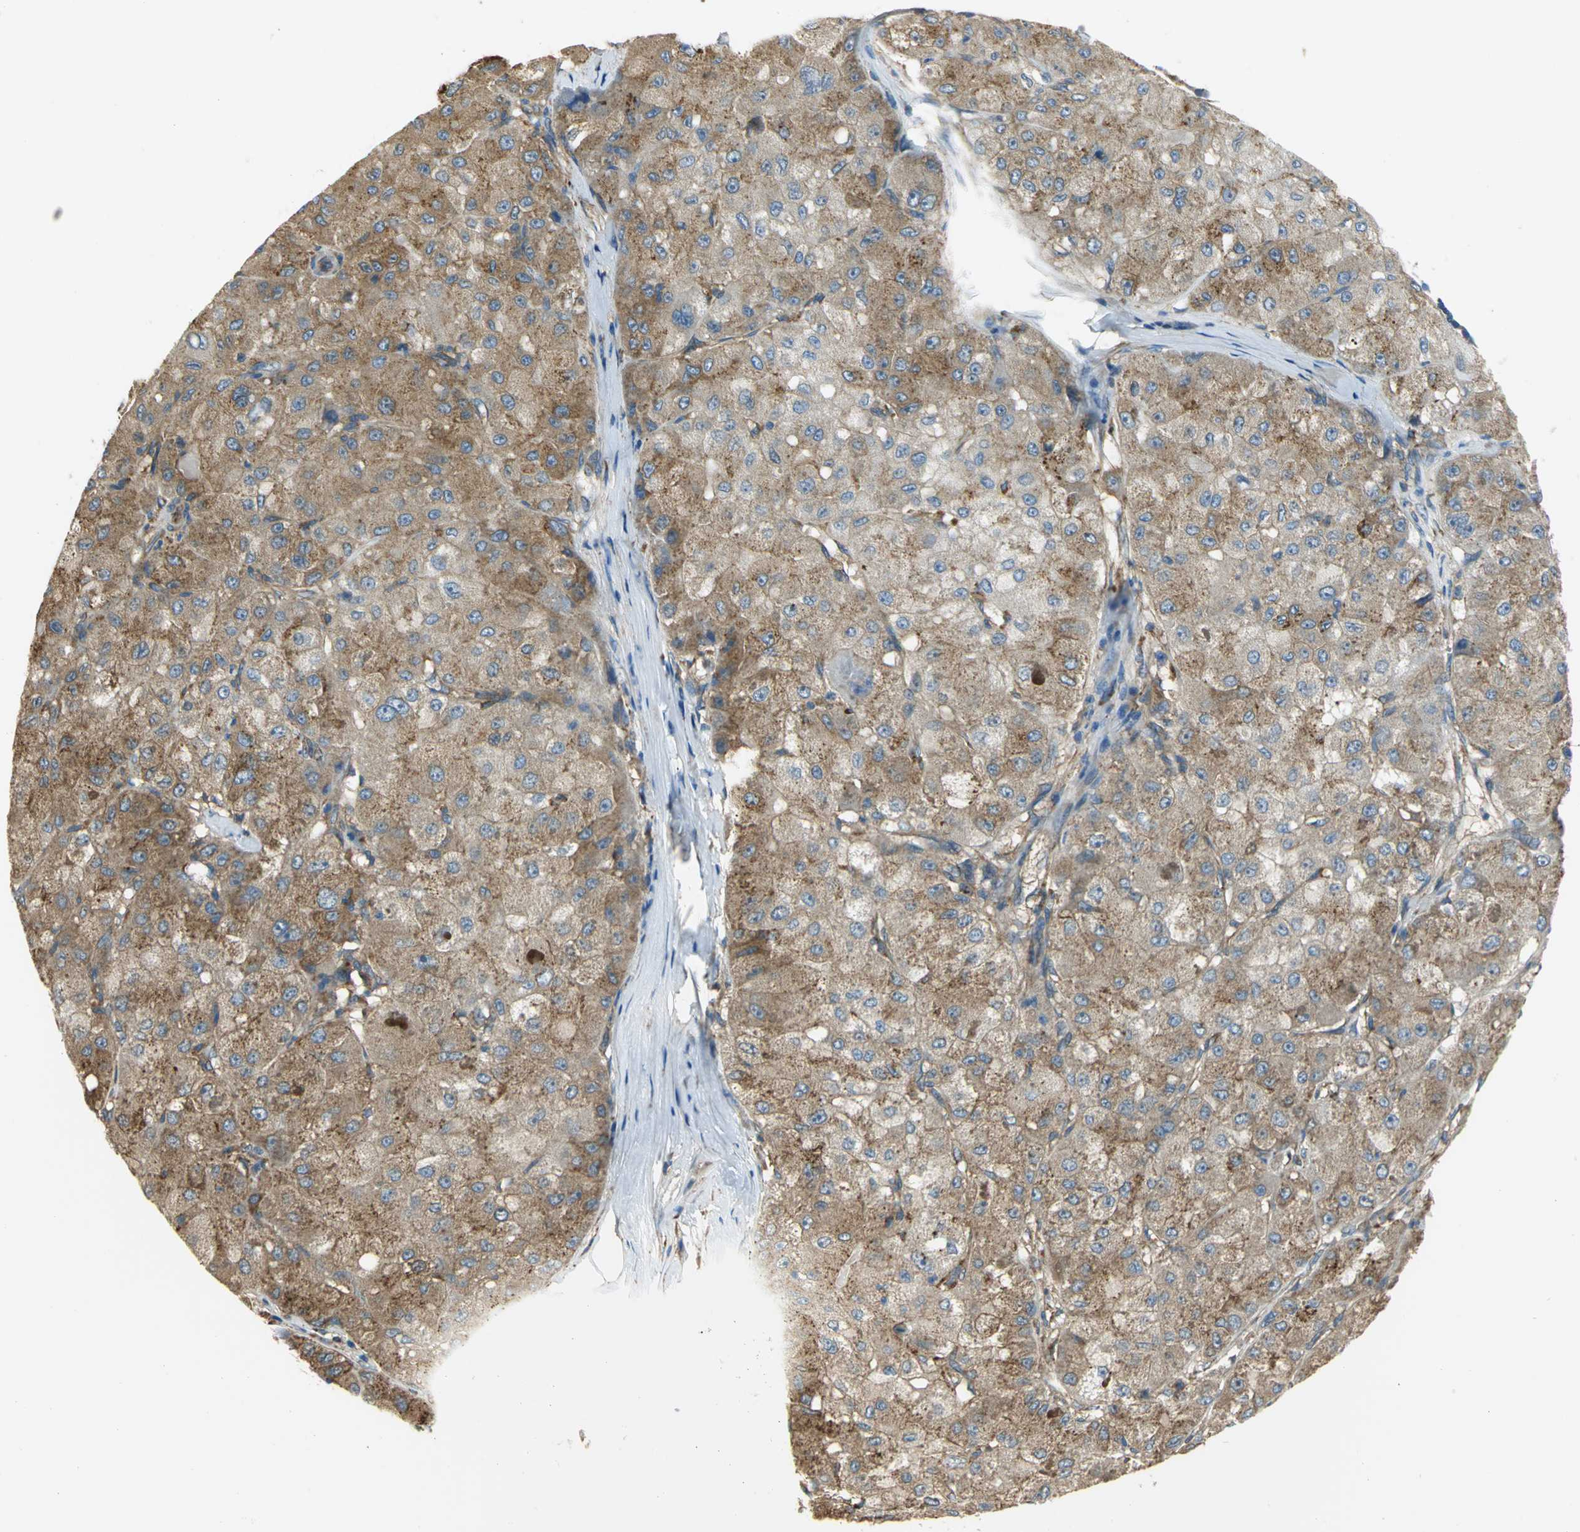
{"staining": {"intensity": "moderate", "quantity": ">75%", "location": "cytoplasmic/membranous"}, "tissue": "liver cancer", "cell_type": "Tumor cells", "image_type": "cancer", "snomed": [{"axis": "morphology", "description": "Carcinoma, Hepatocellular, NOS"}, {"axis": "topography", "description": "Liver"}], "caption": "Protein staining by IHC displays moderate cytoplasmic/membranous expression in about >75% of tumor cells in liver hepatocellular carcinoma. (IHC, brightfield microscopy, high magnification).", "gene": "DIAPH2", "patient": {"sex": "male", "age": 80}}